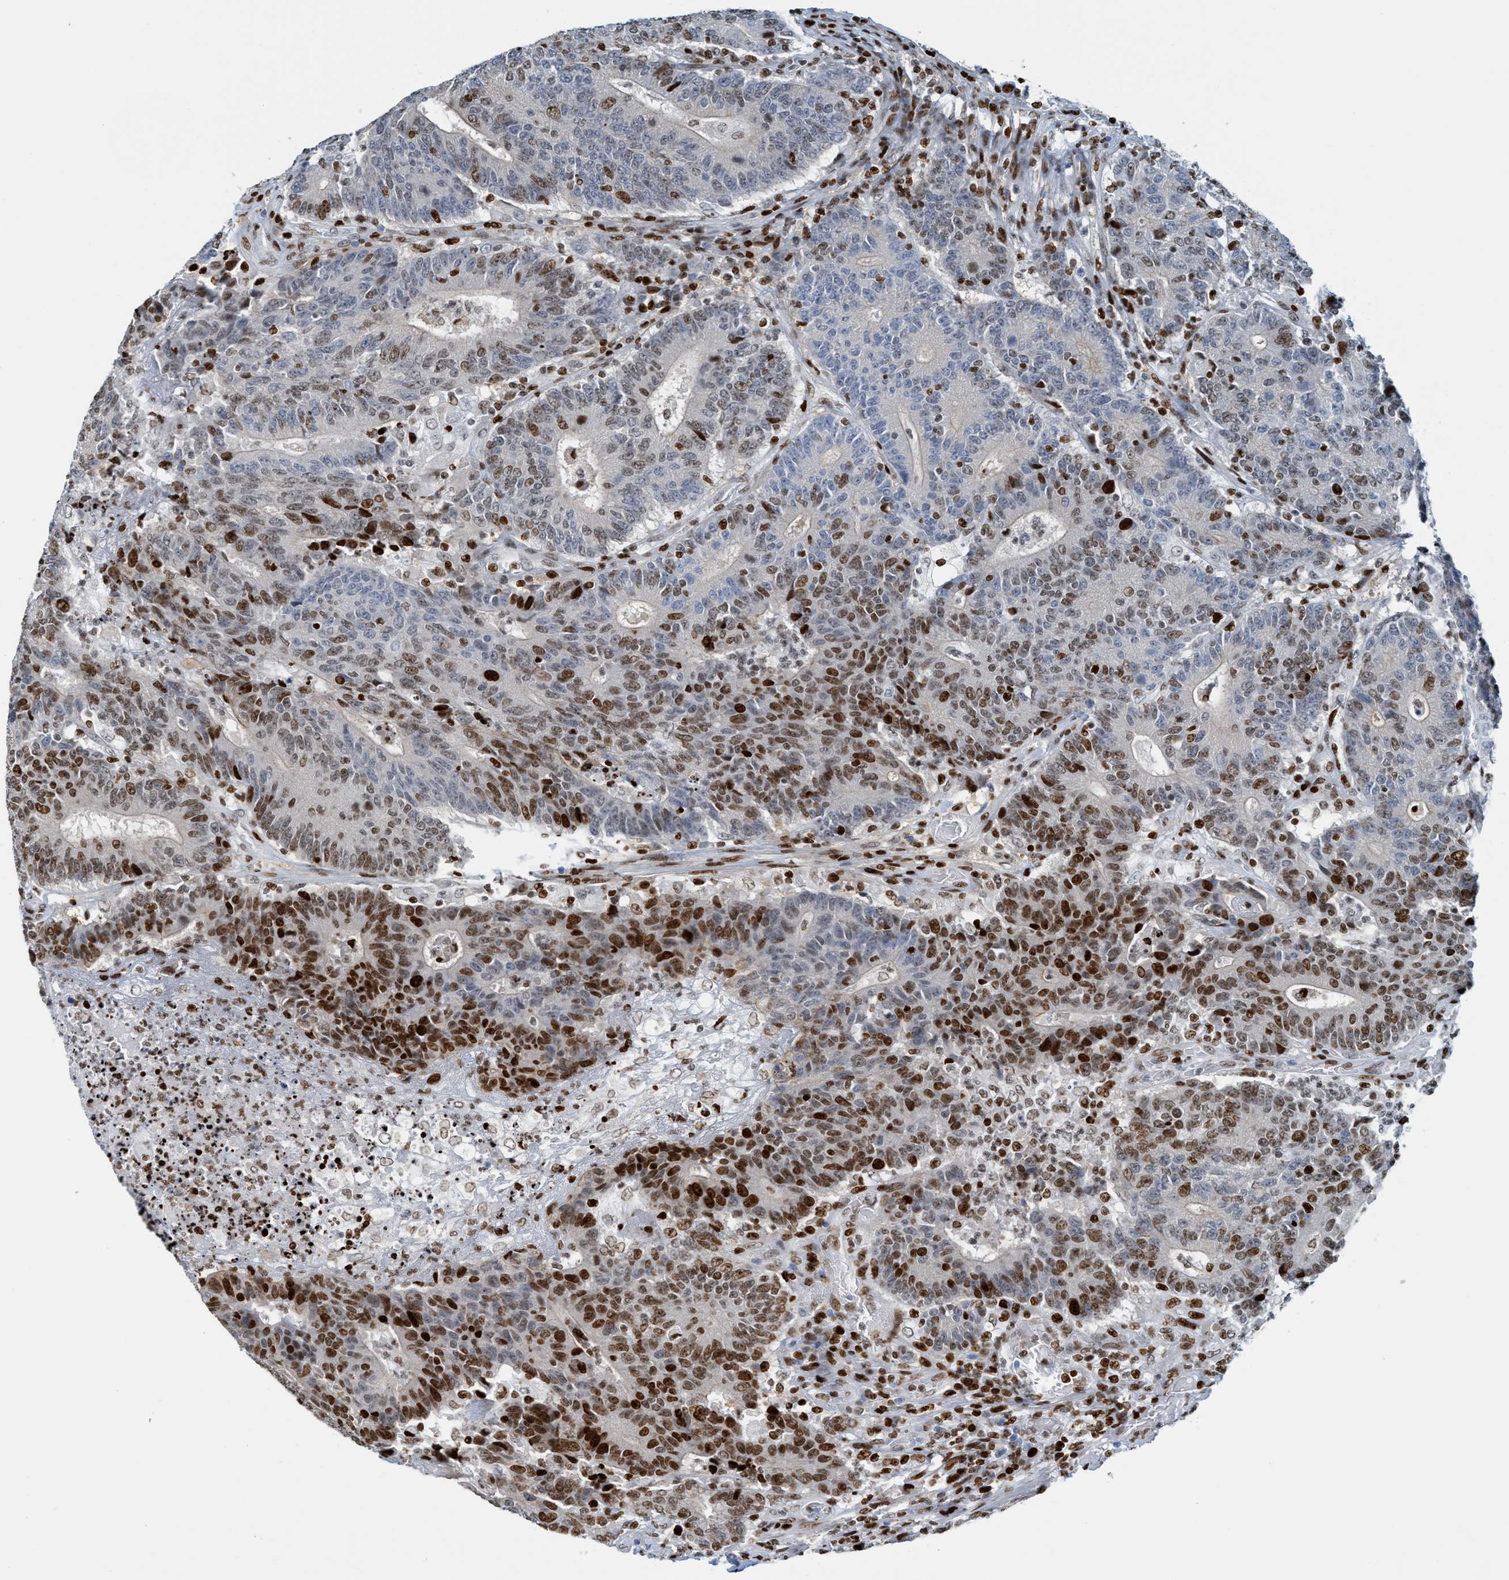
{"staining": {"intensity": "moderate", "quantity": "<25%", "location": "nuclear"}, "tissue": "colorectal cancer", "cell_type": "Tumor cells", "image_type": "cancer", "snomed": [{"axis": "morphology", "description": "Normal tissue, NOS"}, {"axis": "morphology", "description": "Adenocarcinoma, NOS"}, {"axis": "topography", "description": "Colon"}], "caption": "Colorectal cancer (adenocarcinoma) stained with DAB IHC demonstrates low levels of moderate nuclear positivity in about <25% of tumor cells.", "gene": "SH3D19", "patient": {"sex": "female", "age": 75}}